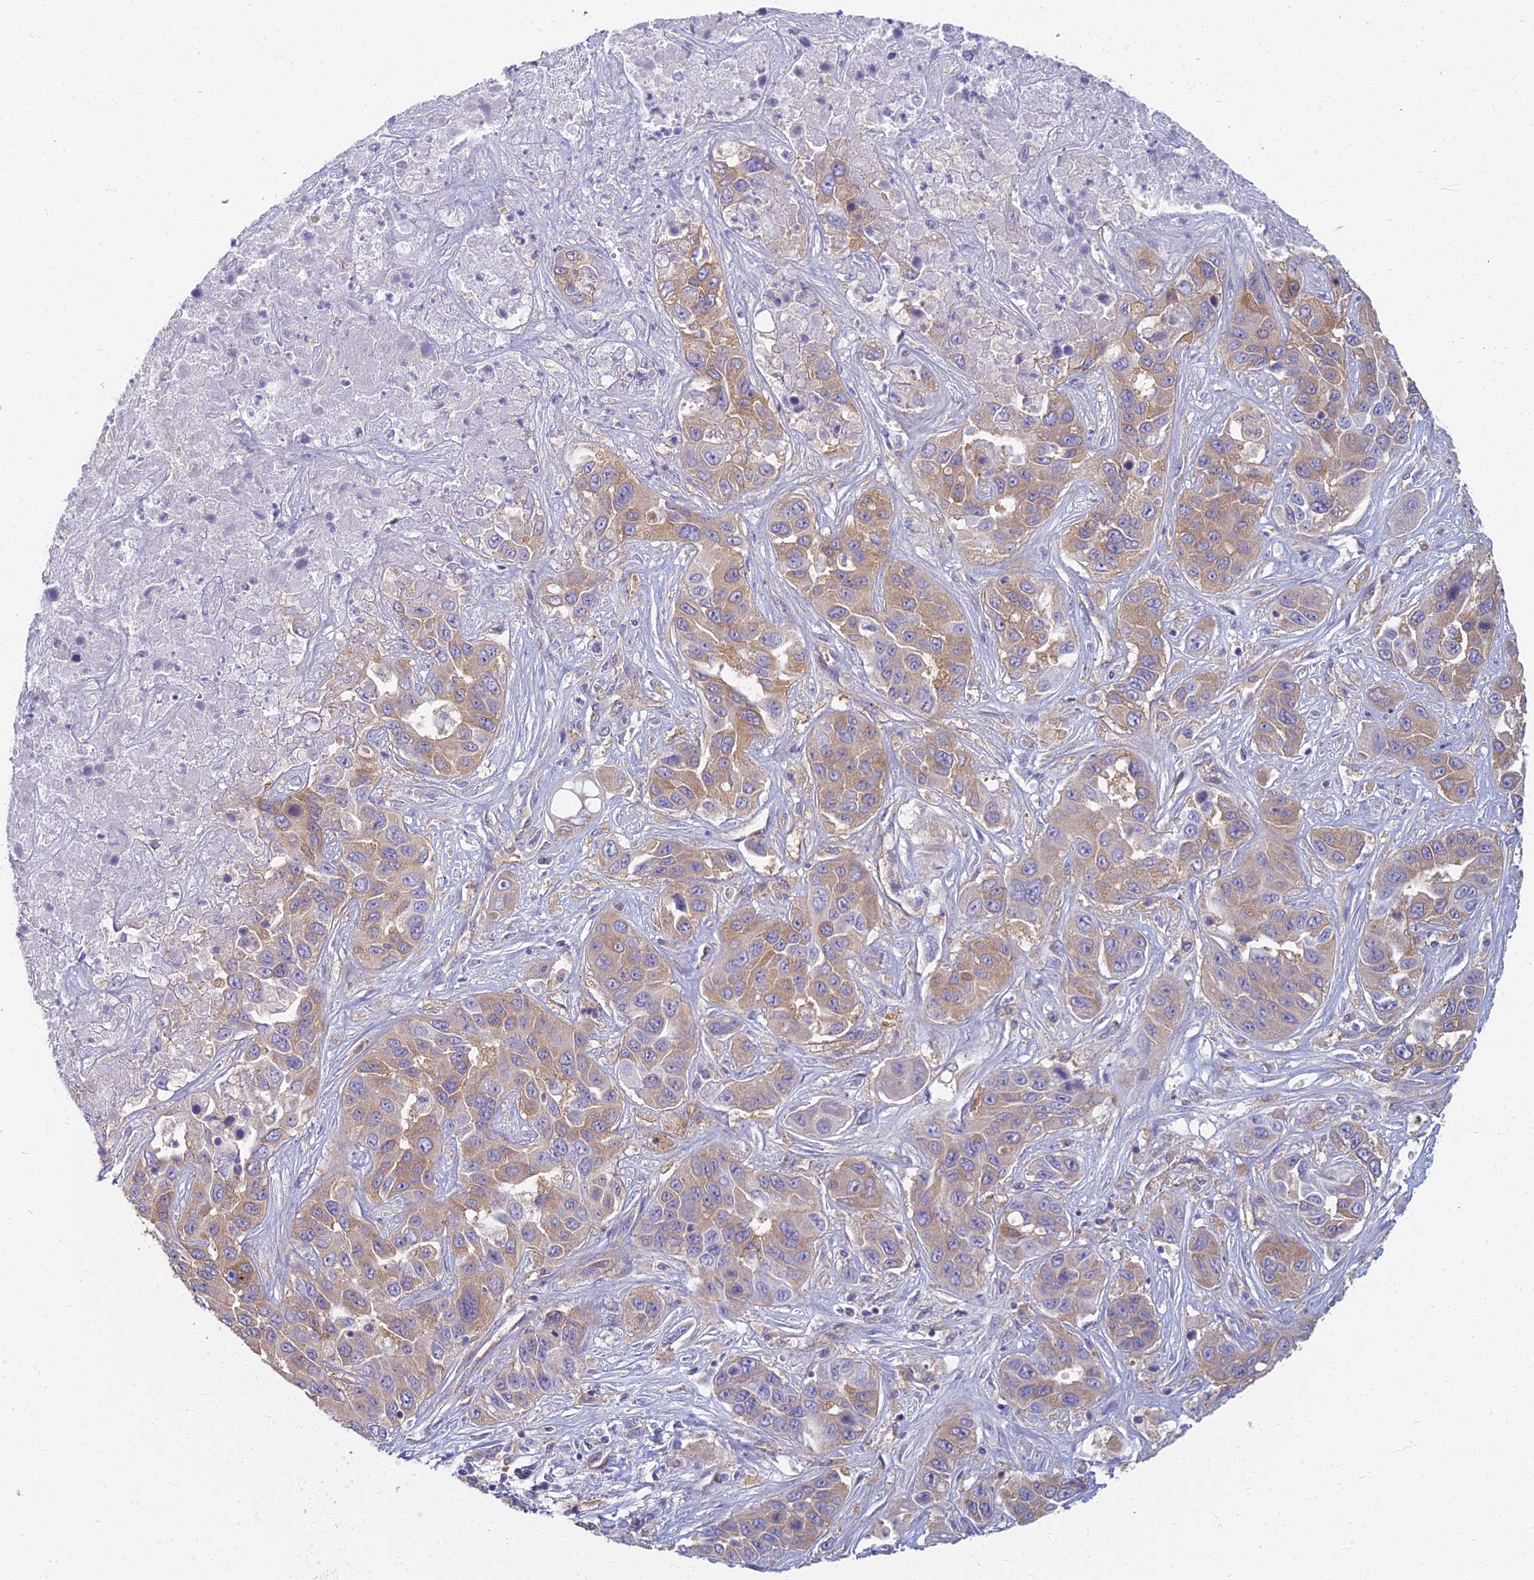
{"staining": {"intensity": "weak", "quantity": ">75%", "location": "cytoplasmic/membranous"}, "tissue": "liver cancer", "cell_type": "Tumor cells", "image_type": "cancer", "snomed": [{"axis": "morphology", "description": "Cholangiocarcinoma"}, {"axis": "topography", "description": "Liver"}], "caption": "A histopathology image of human liver cholangiocarcinoma stained for a protein shows weak cytoplasmic/membranous brown staining in tumor cells.", "gene": "RBSN", "patient": {"sex": "female", "age": 52}}